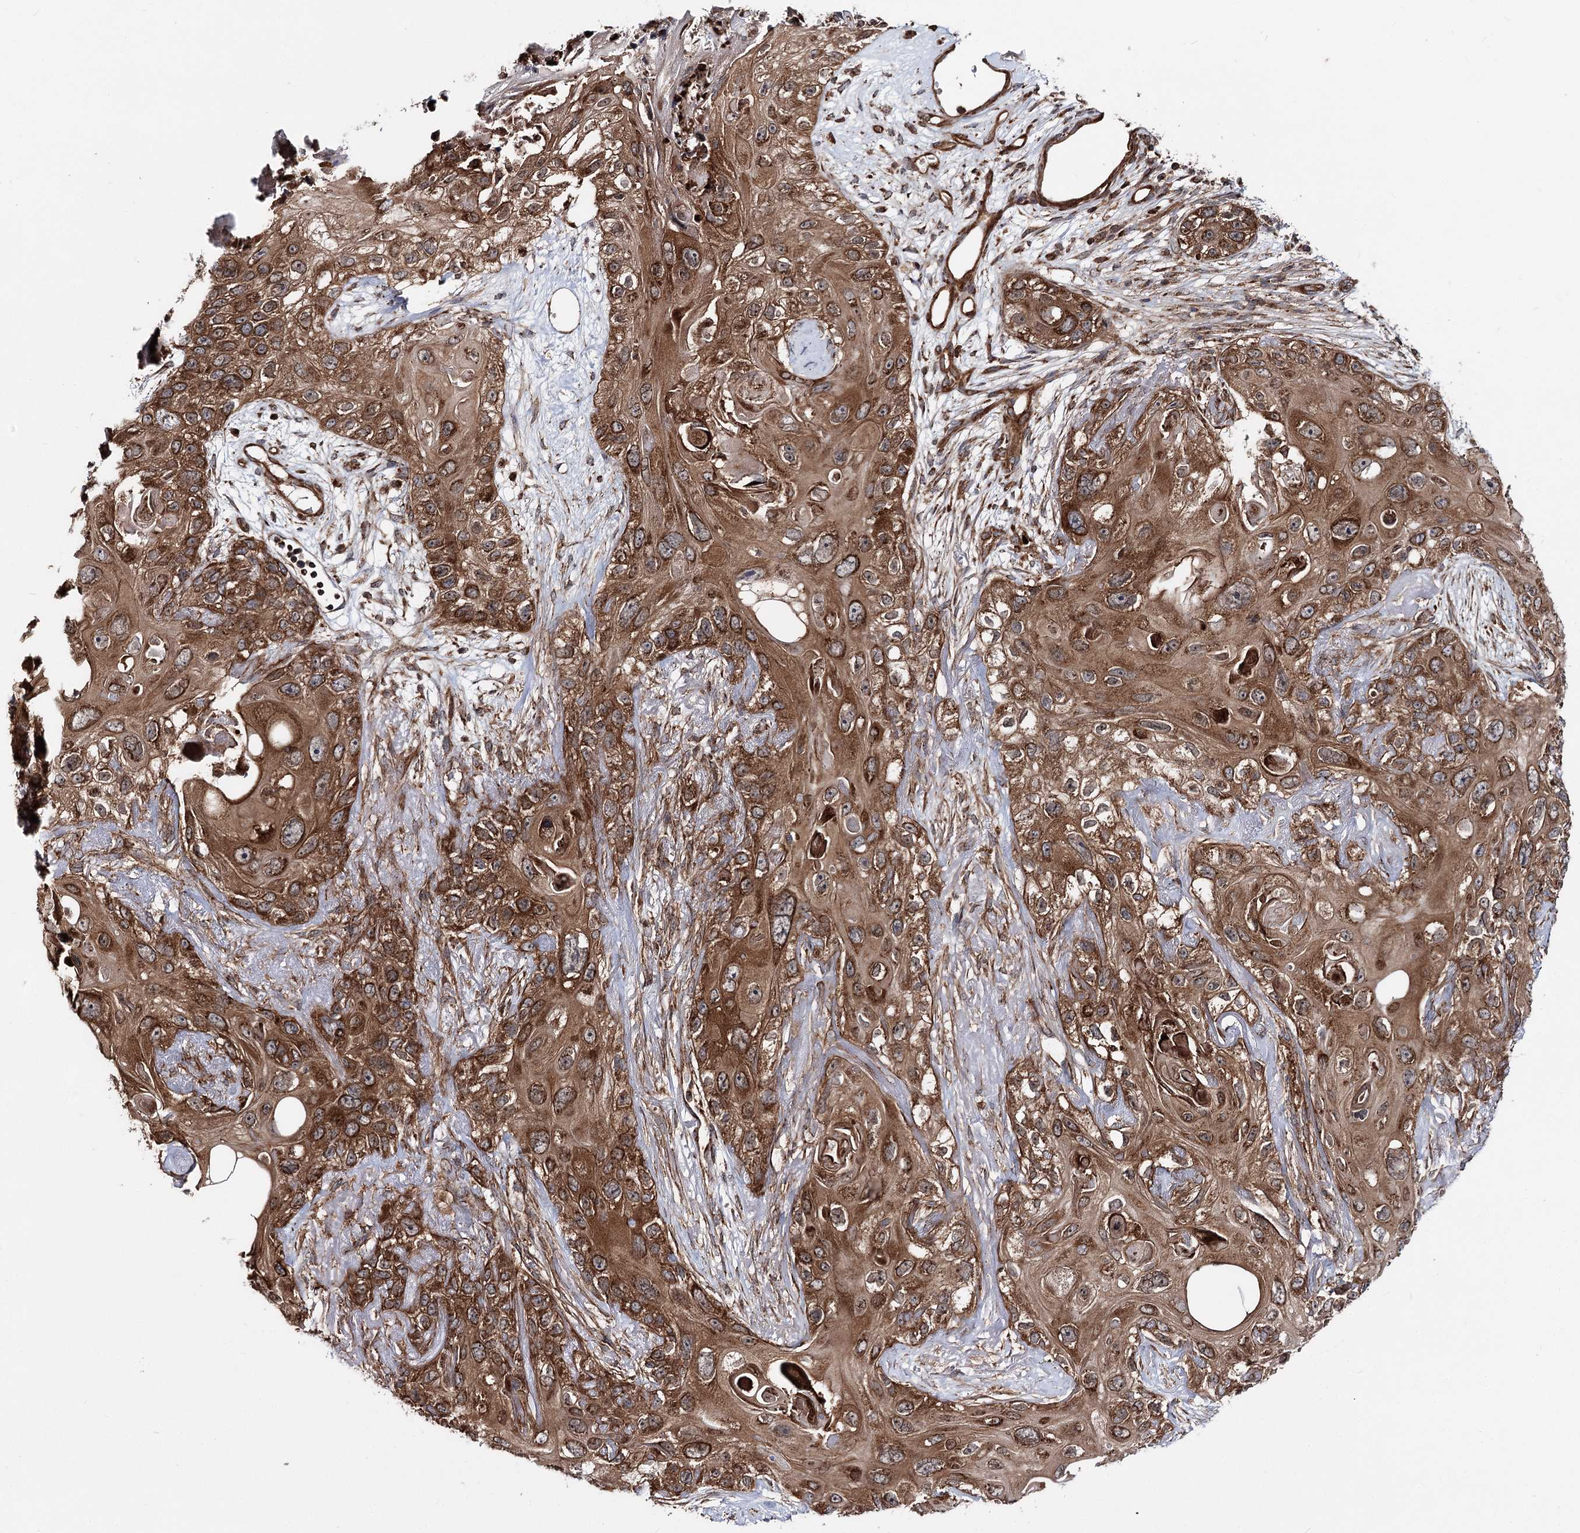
{"staining": {"intensity": "strong", "quantity": ">75%", "location": "cytoplasmic/membranous"}, "tissue": "skin cancer", "cell_type": "Tumor cells", "image_type": "cancer", "snomed": [{"axis": "morphology", "description": "Normal tissue, NOS"}, {"axis": "morphology", "description": "Squamous cell carcinoma, NOS"}, {"axis": "topography", "description": "Skin"}], "caption": "Immunohistochemical staining of human skin cancer (squamous cell carcinoma) shows high levels of strong cytoplasmic/membranous protein expression in about >75% of tumor cells.", "gene": "FGFR1OP2", "patient": {"sex": "male", "age": 72}}